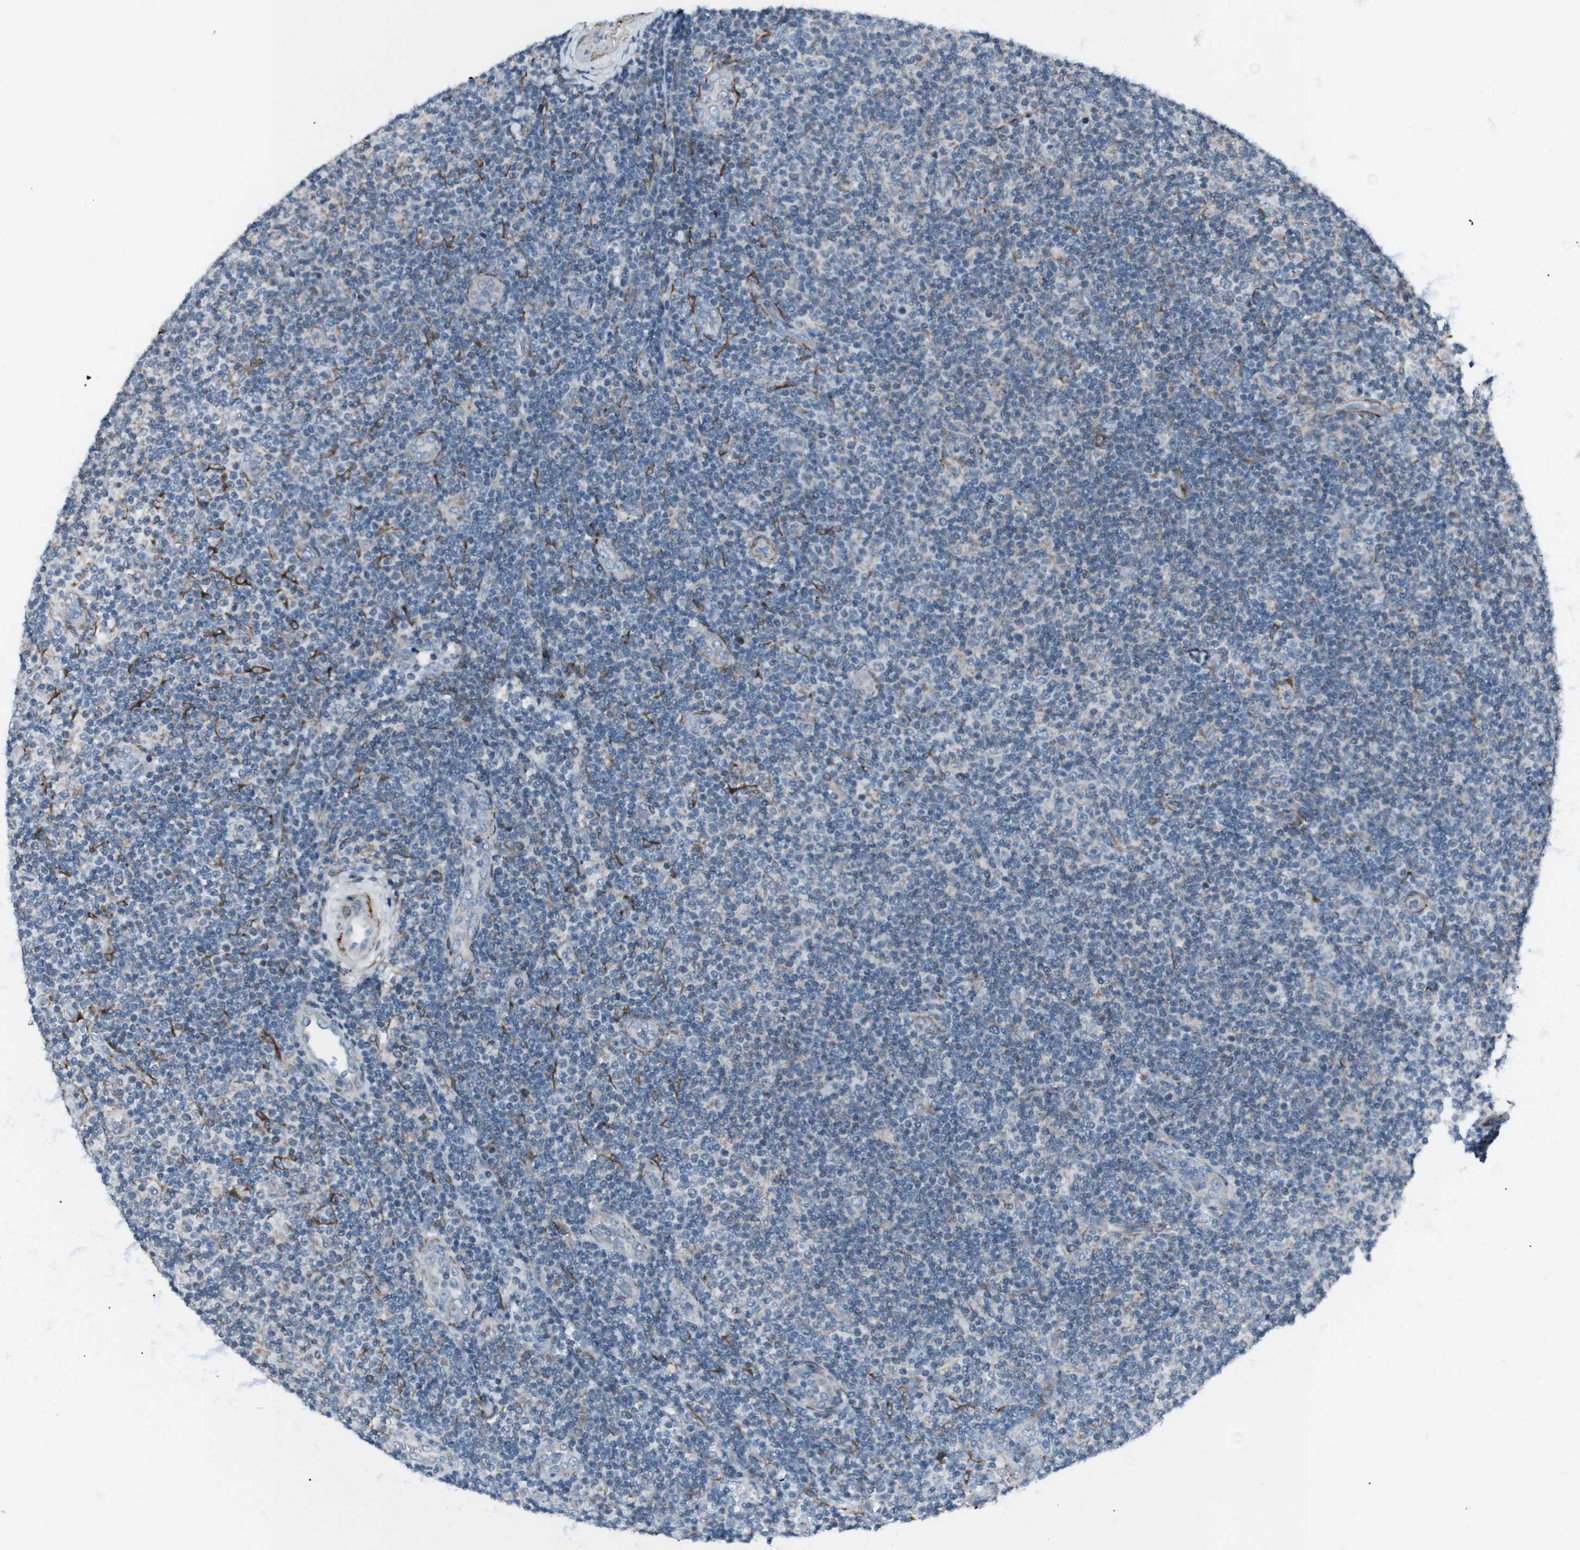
{"staining": {"intensity": "negative", "quantity": "none", "location": "none"}, "tissue": "lymphoma", "cell_type": "Tumor cells", "image_type": "cancer", "snomed": [{"axis": "morphology", "description": "Malignant lymphoma, non-Hodgkin's type, Low grade"}, {"axis": "topography", "description": "Lymph node"}], "caption": "This histopathology image is of lymphoma stained with immunohistochemistry (IHC) to label a protein in brown with the nuclei are counter-stained blue. There is no staining in tumor cells.", "gene": "LNPK", "patient": {"sex": "male", "age": 83}}